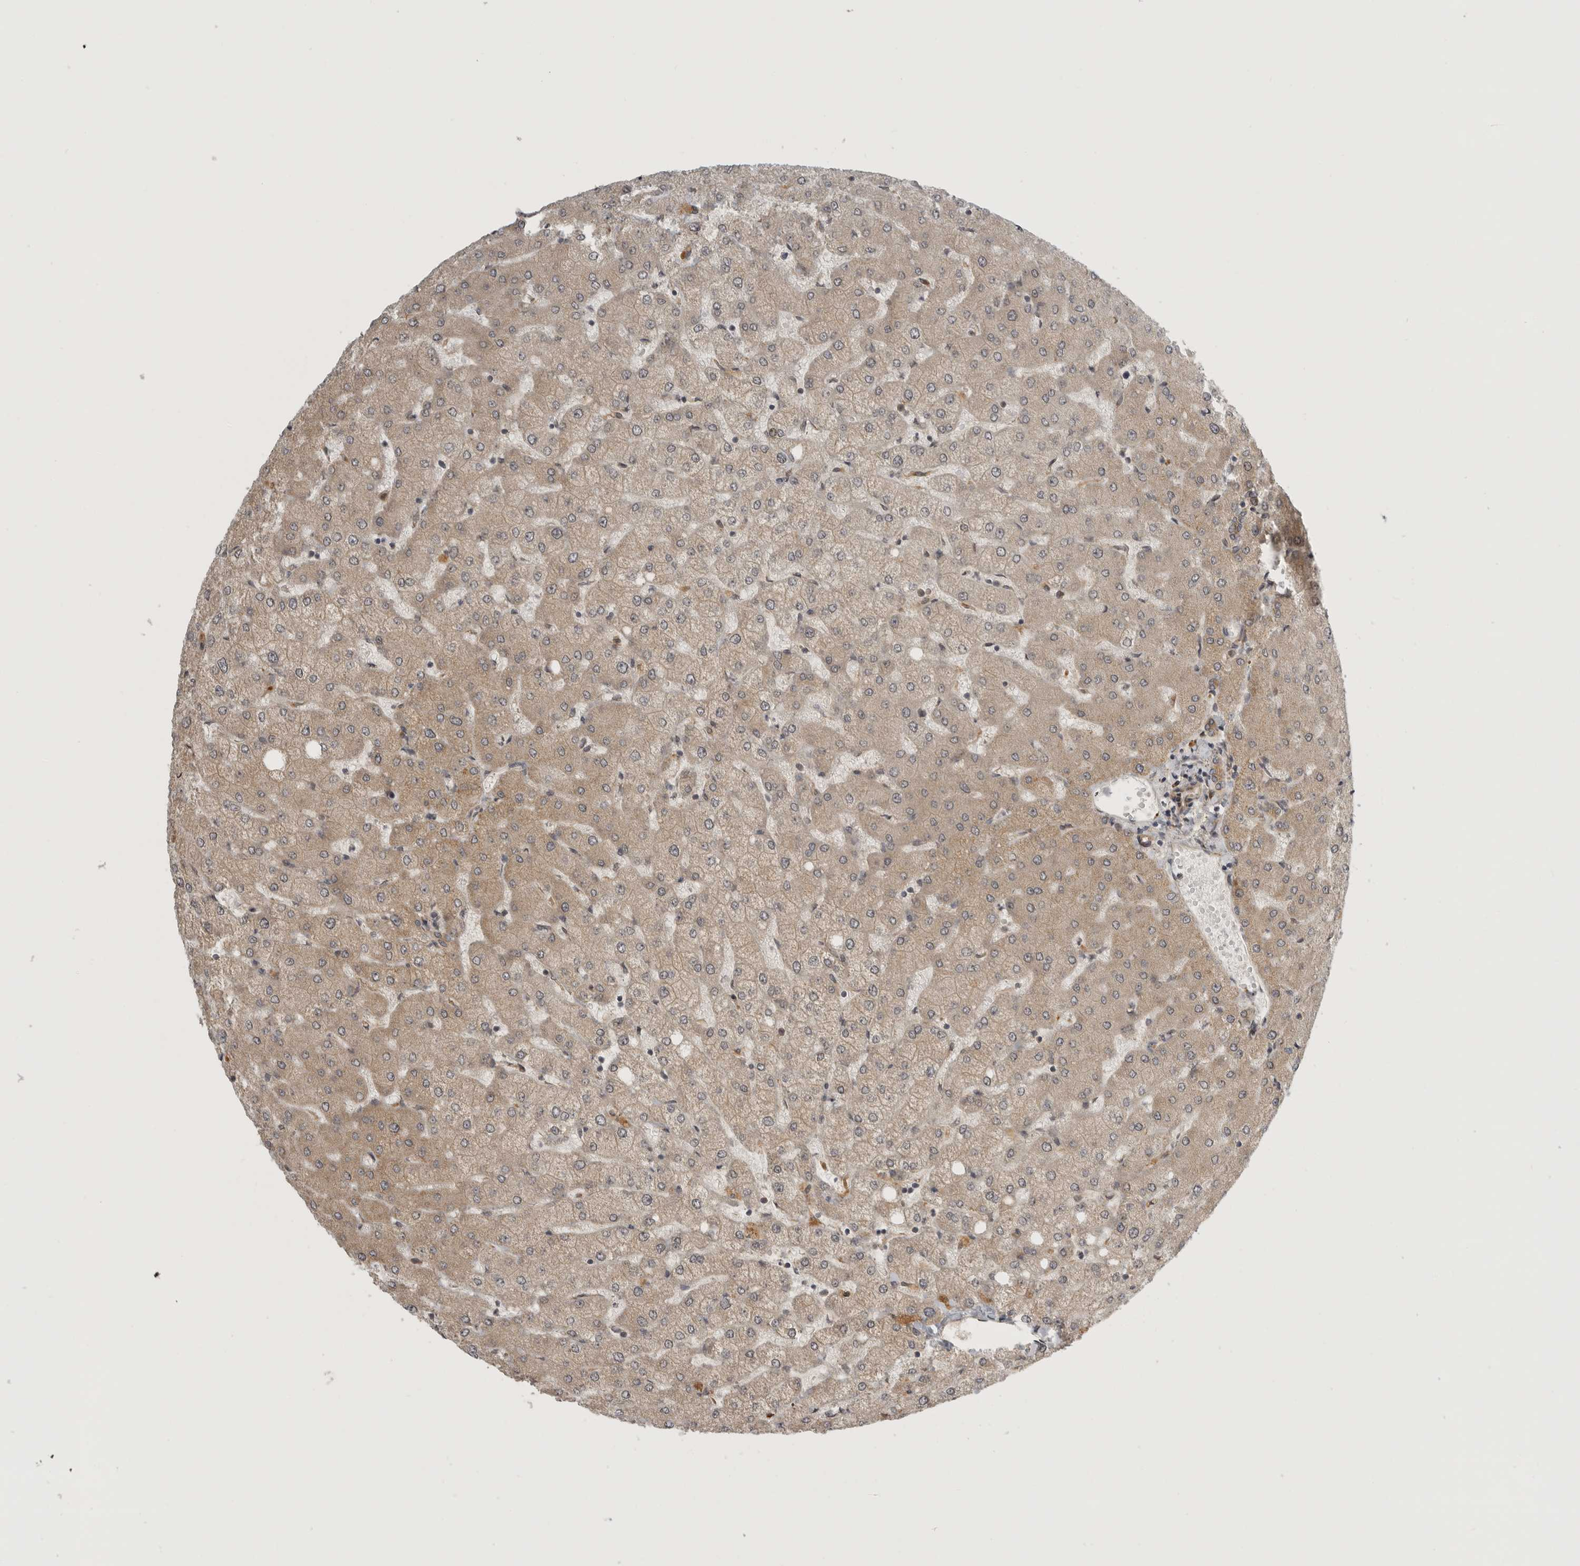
{"staining": {"intensity": "moderate", "quantity": ">75%", "location": "cytoplasmic/membranous"}, "tissue": "liver", "cell_type": "Cholangiocytes", "image_type": "normal", "snomed": [{"axis": "morphology", "description": "Normal tissue, NOS"}, {"axis": "topography", "description": "Liver"}], "caption": "Unremarkable liver demonstrates moderate cytoplasmic/membranous staining in approximately >75% of cholangiocytes (brown staining indicates protein expression, while blue staining denotes nuclei)..", "gene": "CUEDC1", "patient": {"sex": "female", "age": 54}}